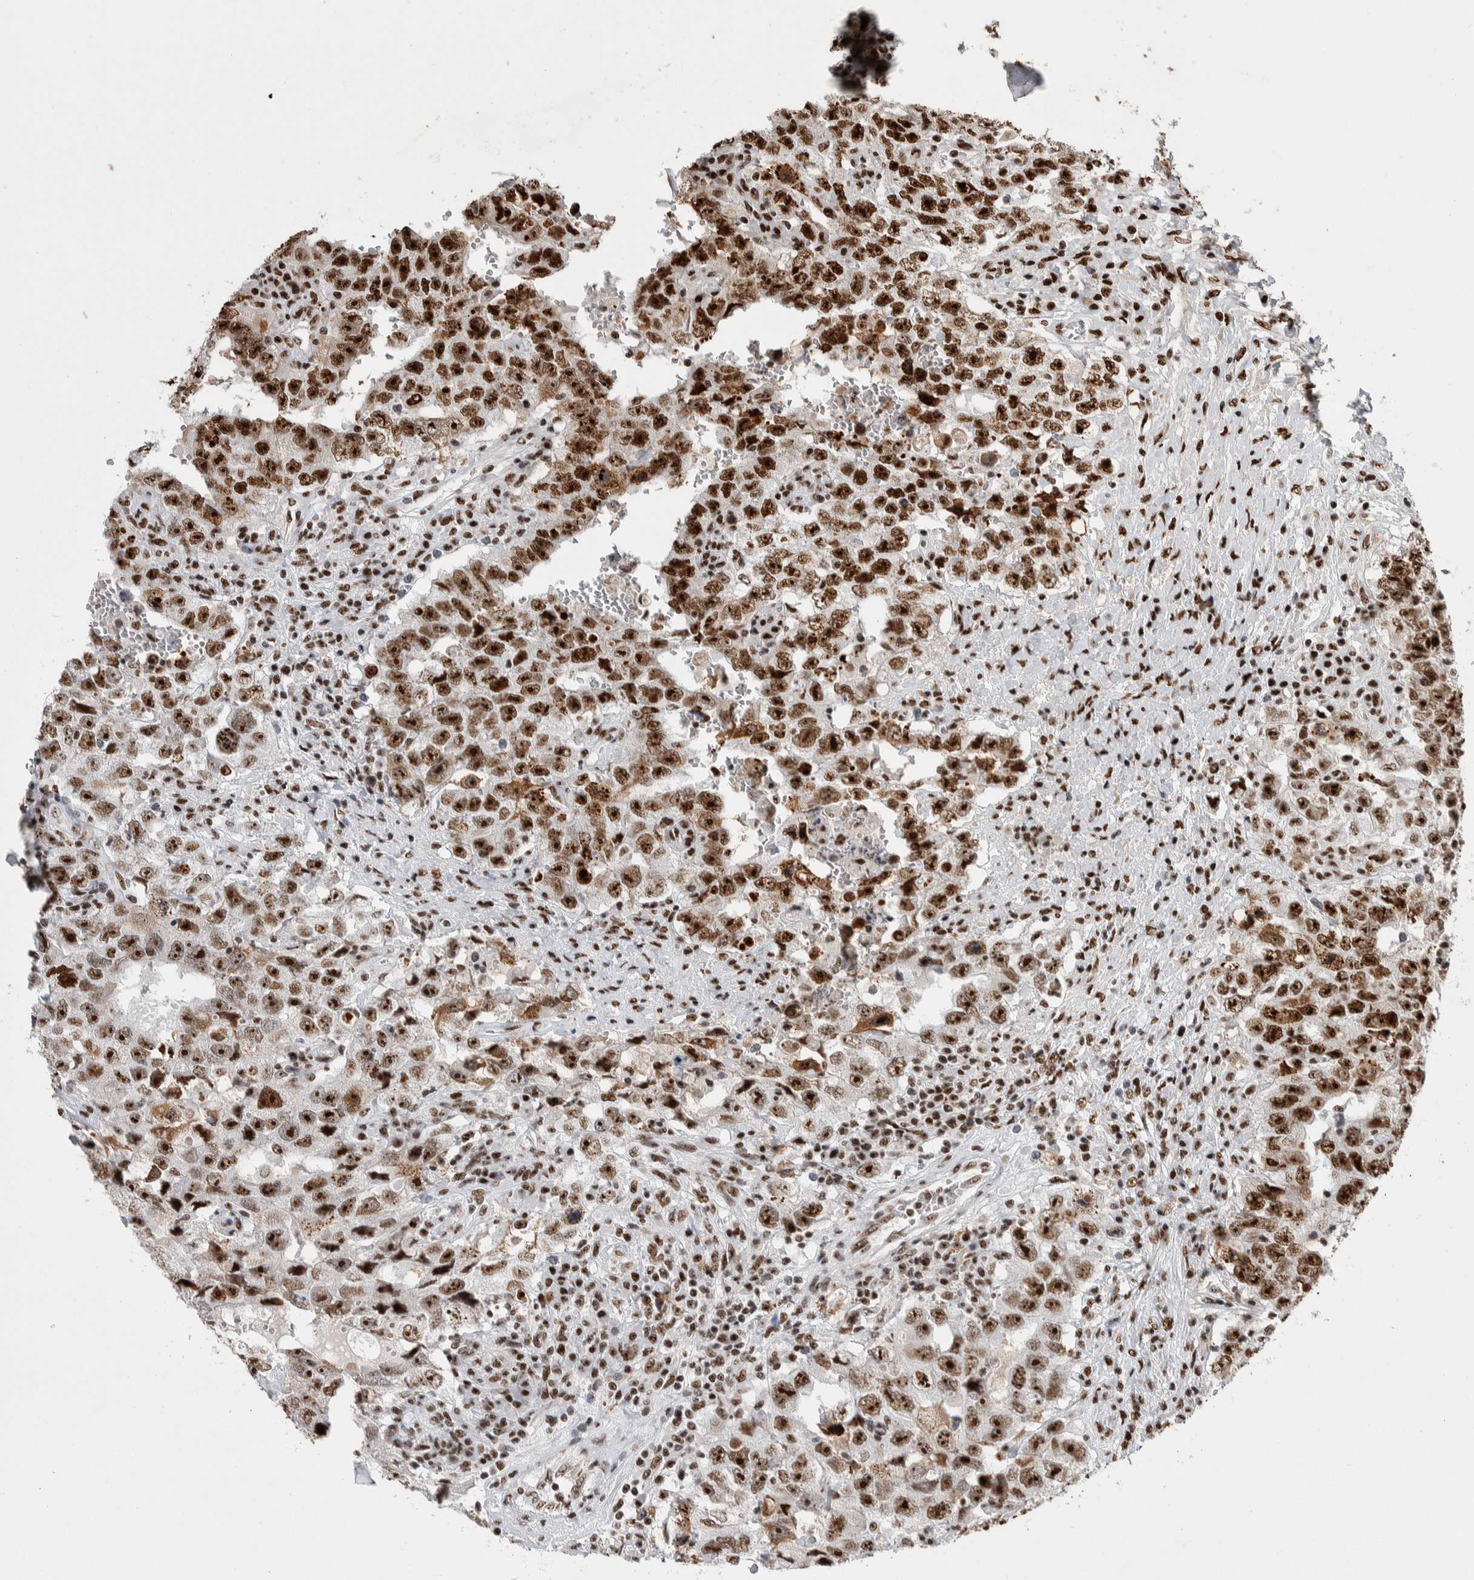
{"staining": {"intensity": "strong", "quantity": ">75%", "location": "nuclear"}, "tissue": "testis cancer", "cell_type": "Tumor cells", "image_type": "cancer", "snomed": [{"axis": "morphology", "description": "Carcinoma, Embryonal, NOS"}, {"axis": "topography", "description": "Testis"}], "caption": "A high-resolution micrograph shows IHC staining of testis cancer, which reveals strong nuclear staining in approximately >75% of tumor cells.", "gene": "NCL", "patient": {"sex": "male", "age": 26}}